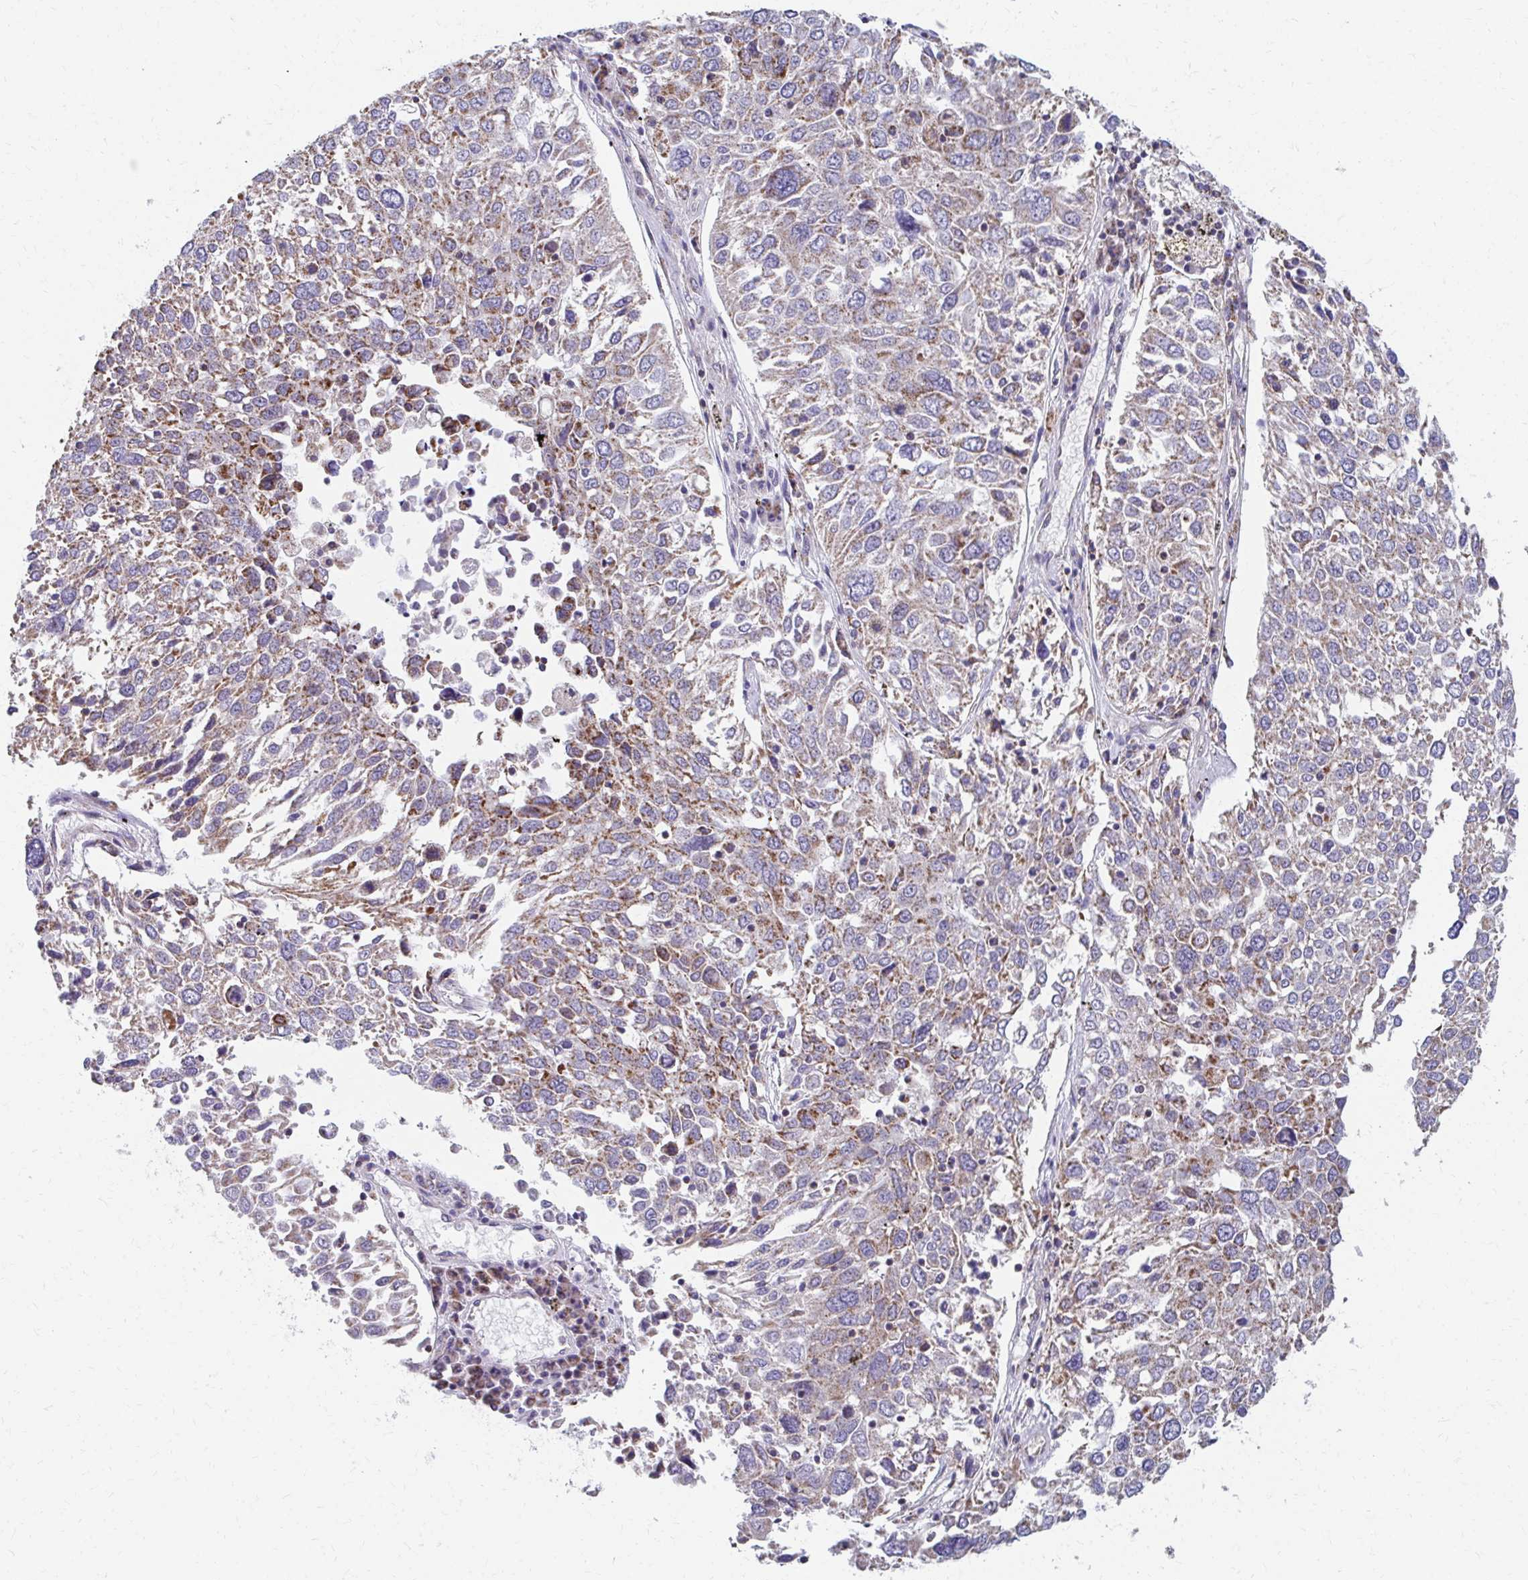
{"staining": {"intensity": "moderate", "quantity": "25%-75%", "location": "cytoplasmic/membranous"}, "tissue": "lung cancer", "cell_type": "Tumor cells", "image_type": "cancer", "snomed": [{"axis": "morphology", "description": "Squamous cell carcinoma, NOS"}, {"axis": "topography", "description": "Lung"}], "caption": "DAB immunohistochemical staining of human lung cancer shows moderate cytoplasmic/membranous protein staining in approximately 25%-75% of tumor cells.", "gene": "RCC1L", "patient": {"sex": "male", "age": 65}}